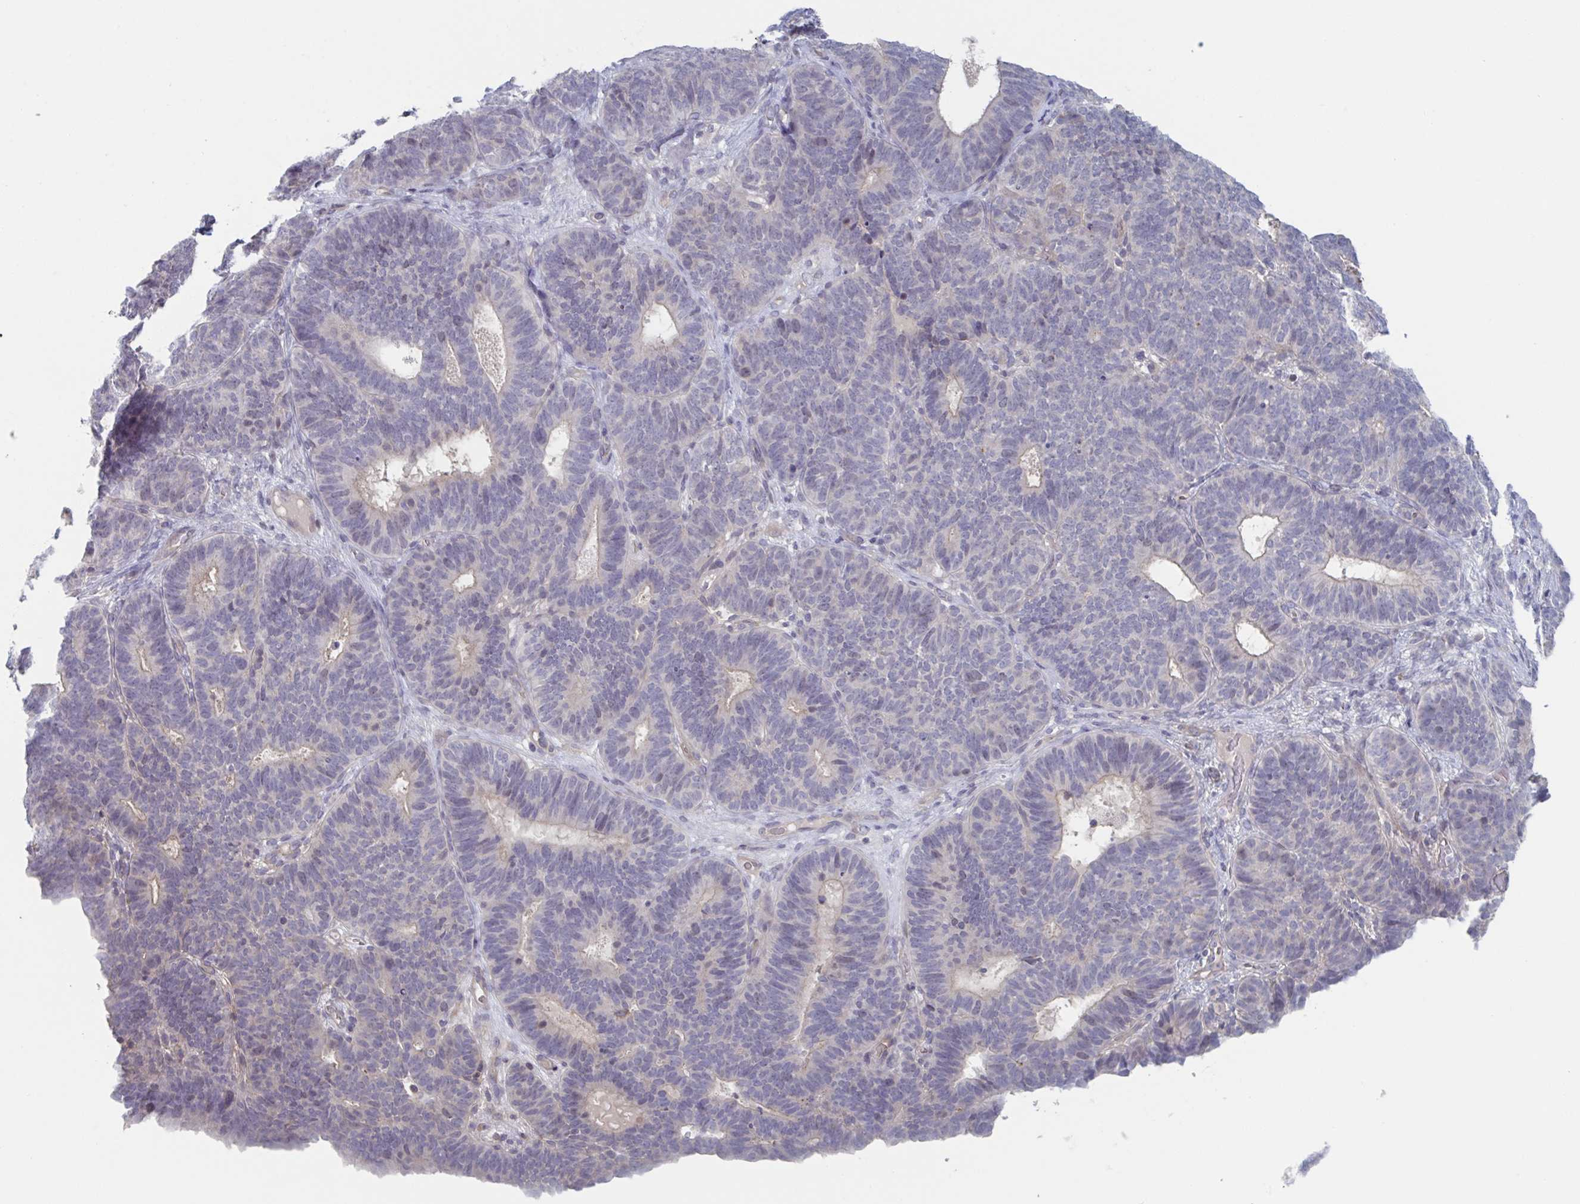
{"staining": {"intensity": "negative", "quantity": "none", "location": "none"}, "tissue": "endometrial cancer", "cell_type": "Tumor cells", "image_type": "cancer", "snomed": [{"axis": "morphology", "description": "Adenocarcinoma, NOS"}, {"axis": "topography", "description": "Endometrium"}], "caption": "Endometrial adenocarcinoma was stained to show a protein in brown. There is no significant expression in tumor cells. The staining is performed using DAB (3,3'-diaminobenzidine) brown chromogen with nuclei counter-stained in using hematoxylin.", "gene": "STK26", "patient": {"sex": "female", "age": 70}}